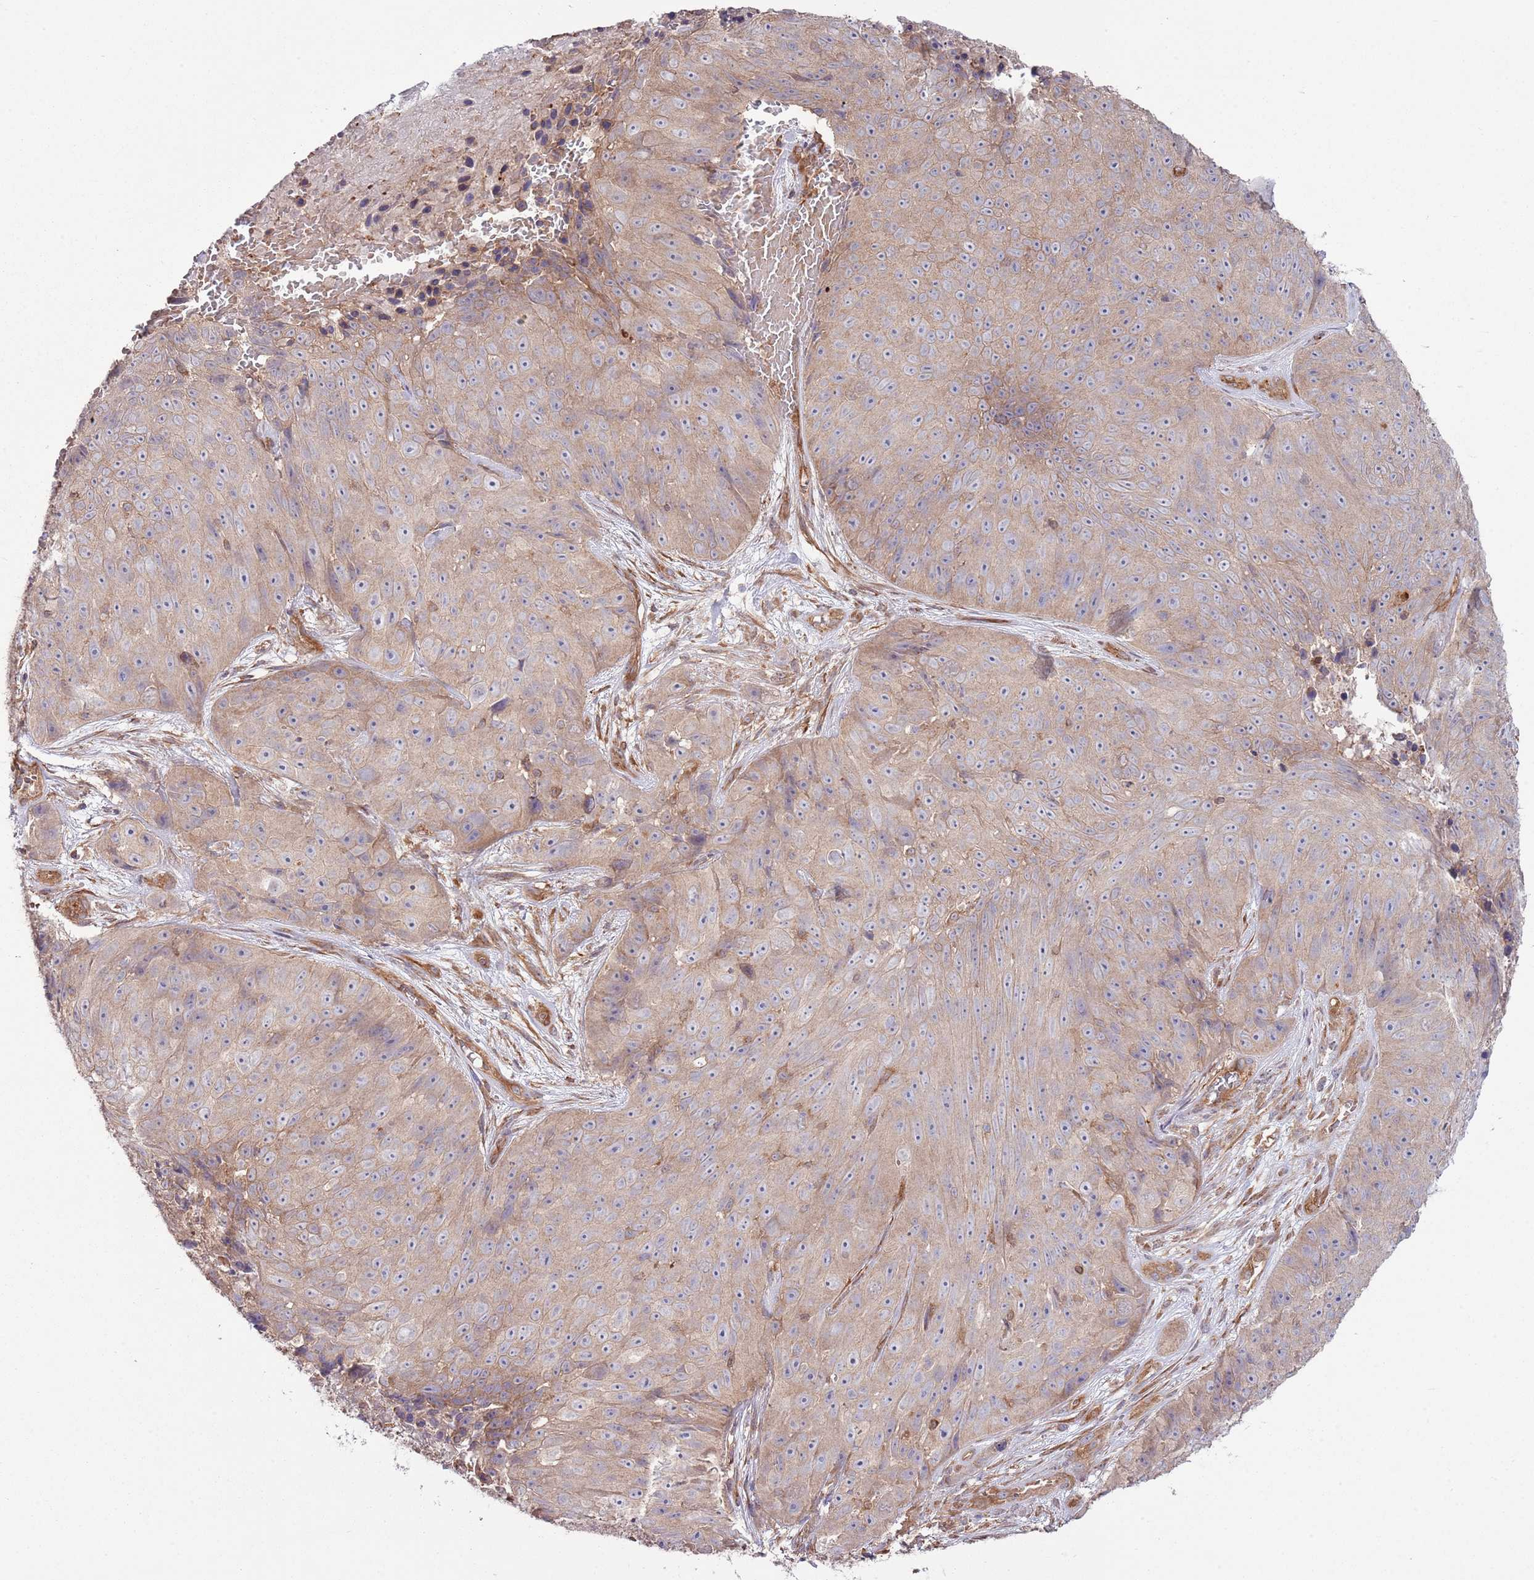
{"staining": {"intensity": "weak", "quantity": "<25%", "location": "cytoplasmic/membranous"}, "tissue": "skin cancer", "cell_type": "Tumor cells", "image_type": "cancer", "snomed": [{"axis": "morphology", "description": "Squamous cell carcinoma, NOS"}, {"axis": "topography", "description": "Skin"}], "caption": "The IHC histopathology image has no significant positivity in tumor cells of squamous cell carcinoma (skin) tissue.", "gene": "LPIN2", "patient": {"sex": "female", "age": 87}}